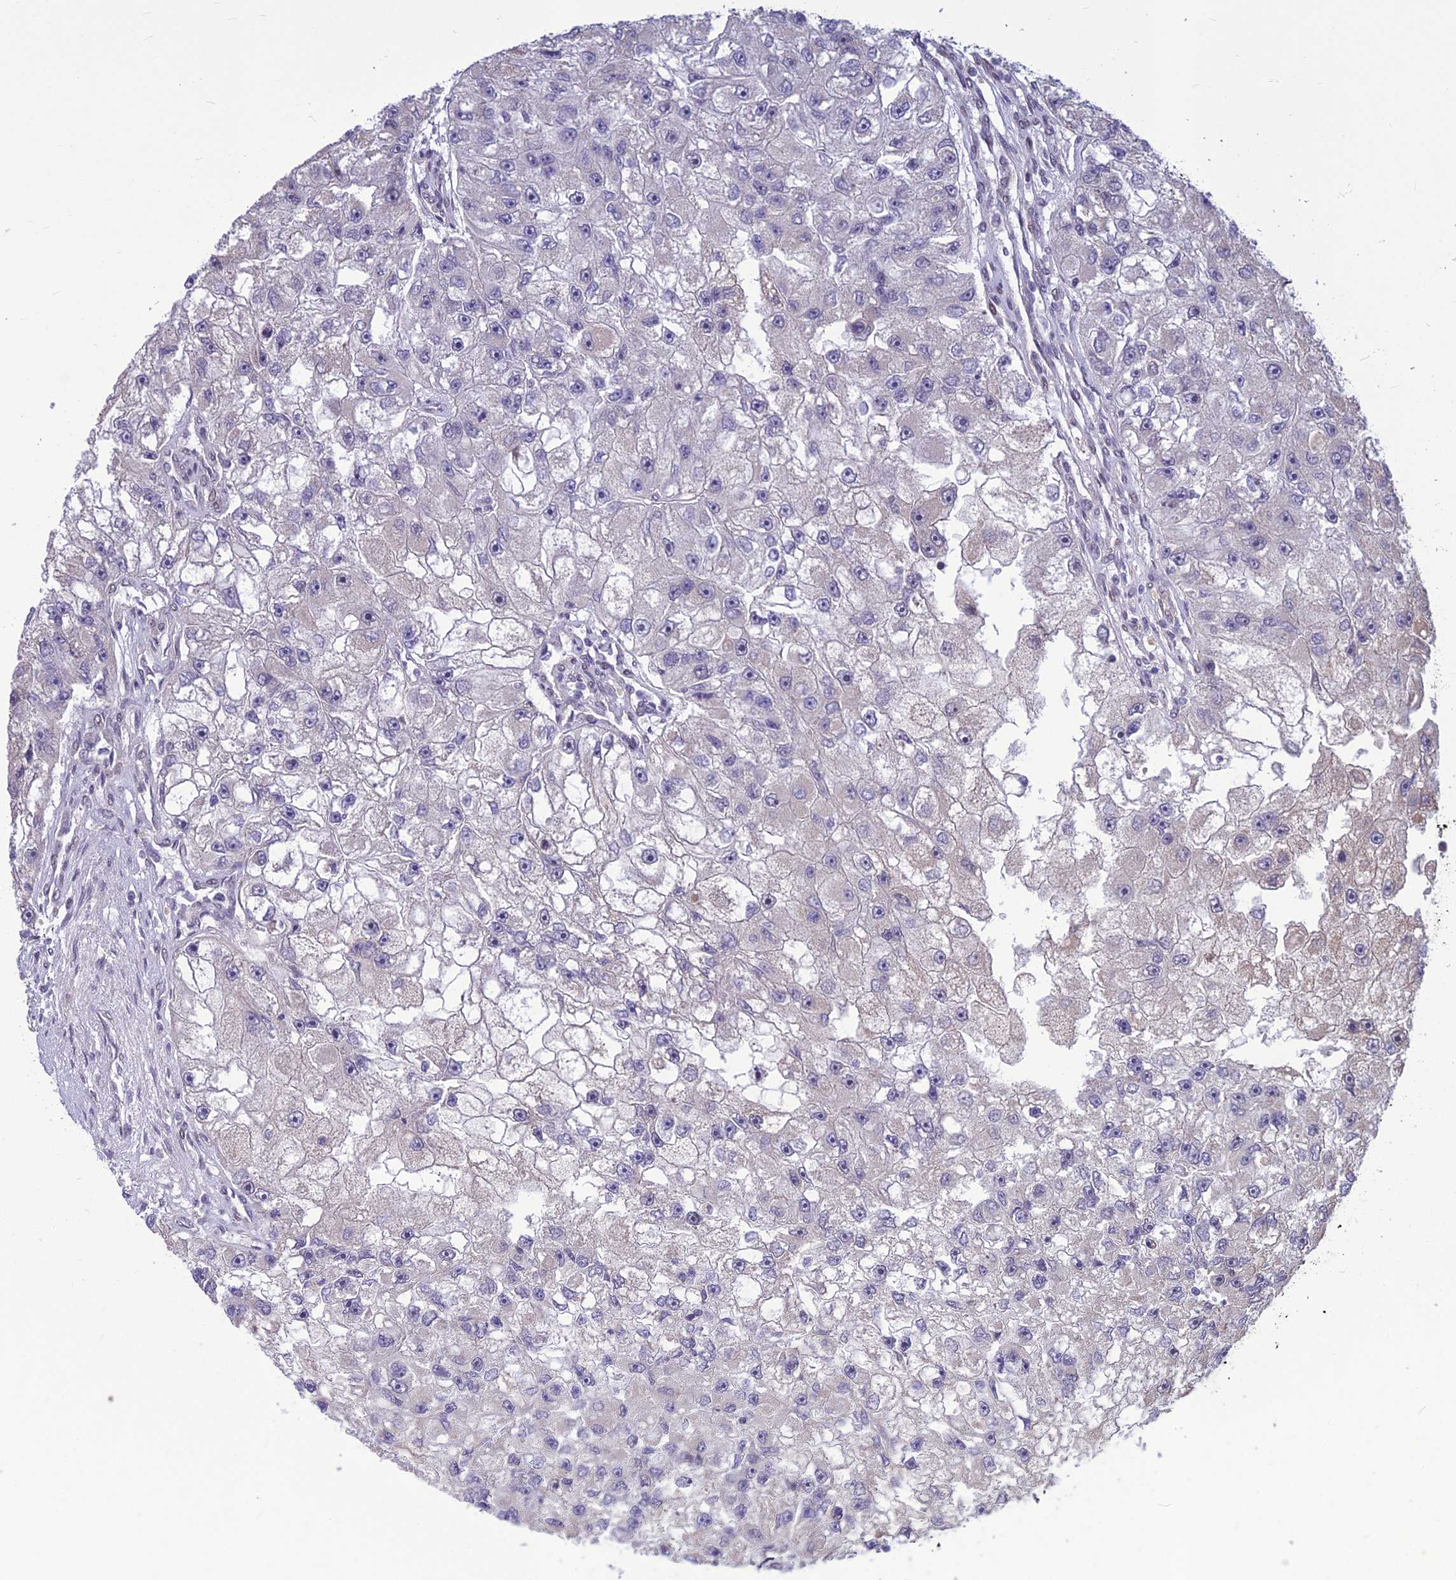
{"staining": {"intensity": "negative", "quantity": "none", "location": "none"}, "tissue": "renal cancer", "cell_type": "Tumor cells", "image_type": "cancer", "snomed": [{"axis": "morphology", "description": "Adenocarcinoma, NOS"}, {"axis": "topography", "description": "Kidney"}], "caption": "Immunohistochemical staining of renal cancer exhibits no significant staining in tumor cells.", "gene": "FBRS", "patient": {"sex": "male", "age": 63}}